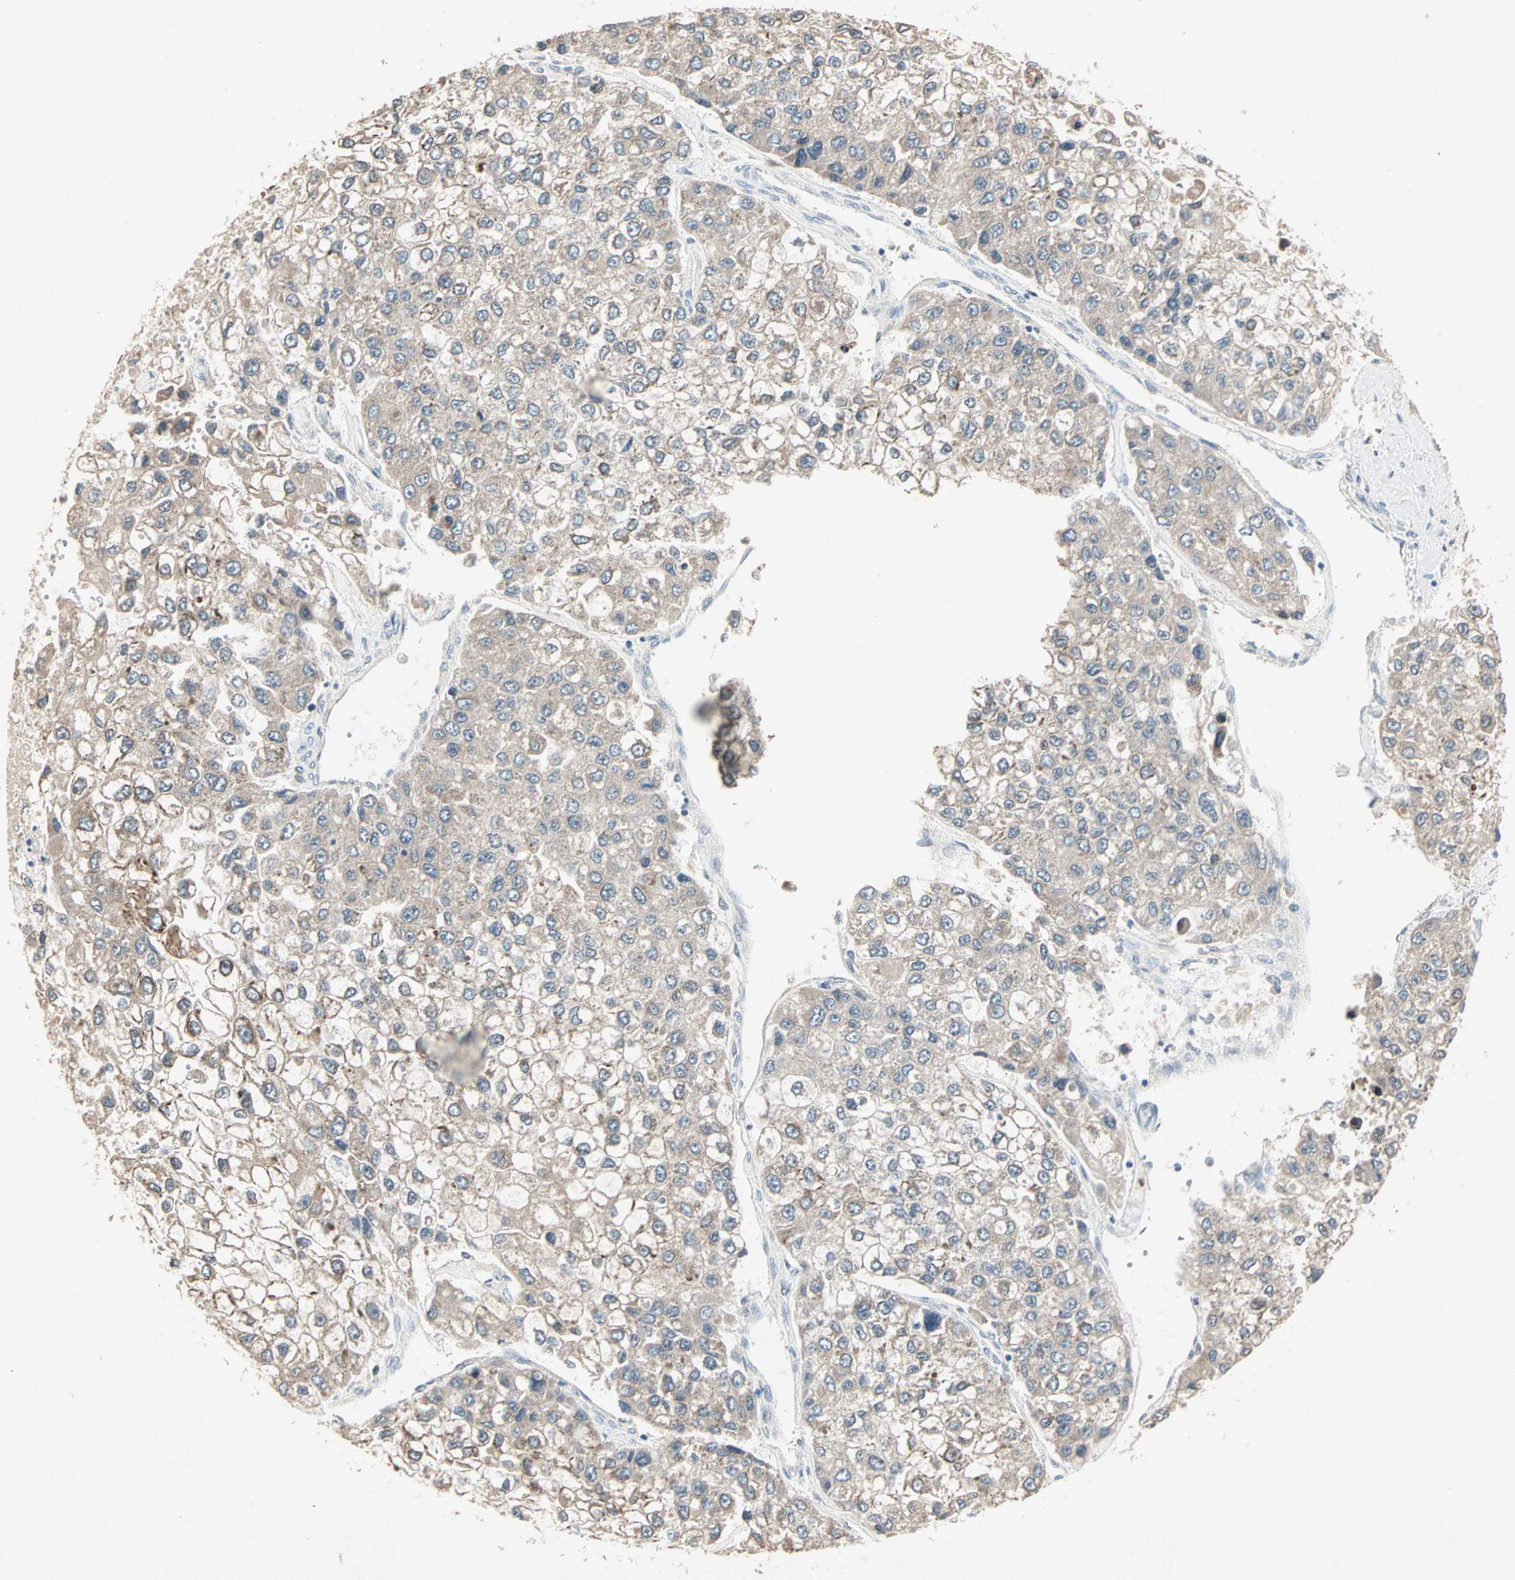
{"staining": {"intensity": "weak", "quantity": "<25%", "location": "cytoplasmic/membranous"}, "tissue": "liver cancer", "cell_type": "Tumor cells", "image_type": "cancer", "snomed": [{"axis": "morphology", "description": "Carcinoma, Hepatocellular, NOS"}, {"axis": "topography", "description": "Liver"}], "caption": "Immunohistochemistry (IHC) image of human hepatocellular carcinoma (liver) stained for a protein (brown), which displays no staining in tumor cells. (DAB immunohistochemistry, high magnification).", "gene": "JMJD7-PLA2G4B", "patient": {"sex": "female", "age": 66}}